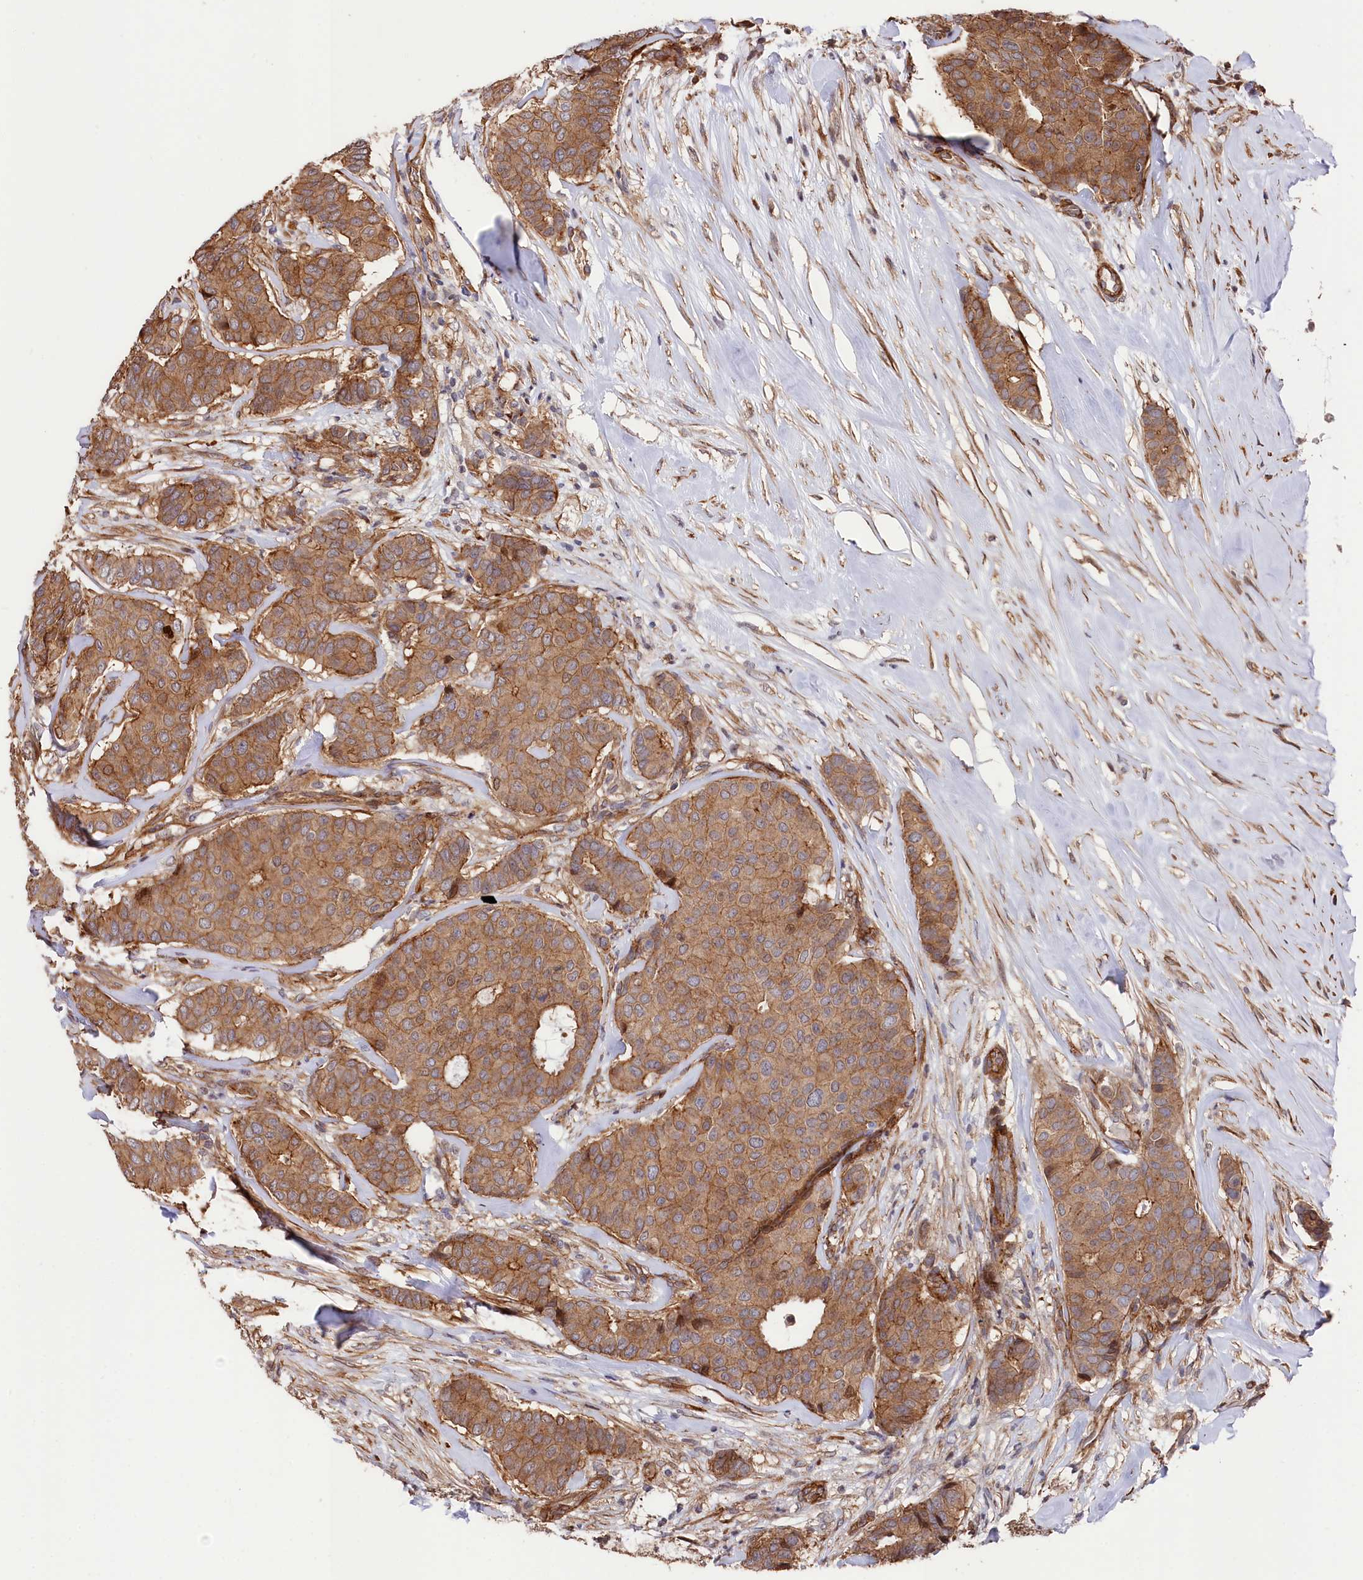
{"staining": {"intensity": "moderate", "quantity": ">75%", "location": "cytoplasmic/membranous"}, "tissue": "breast cancer", "cell_type": "Tumor cells", "image_type": "cancer", "snomed": [{"axis": "morphology", "description": "Duct carcinoma"}, {"axis": "topography", "description": "Breast"}], "caption": "Infiltrating ductal carcinoma (breast) stained with a protein marker reveals moderate staining in tumor cells.", "gene": "TNKS1BP1", "patient": {"sex": "female", "age": 75}}